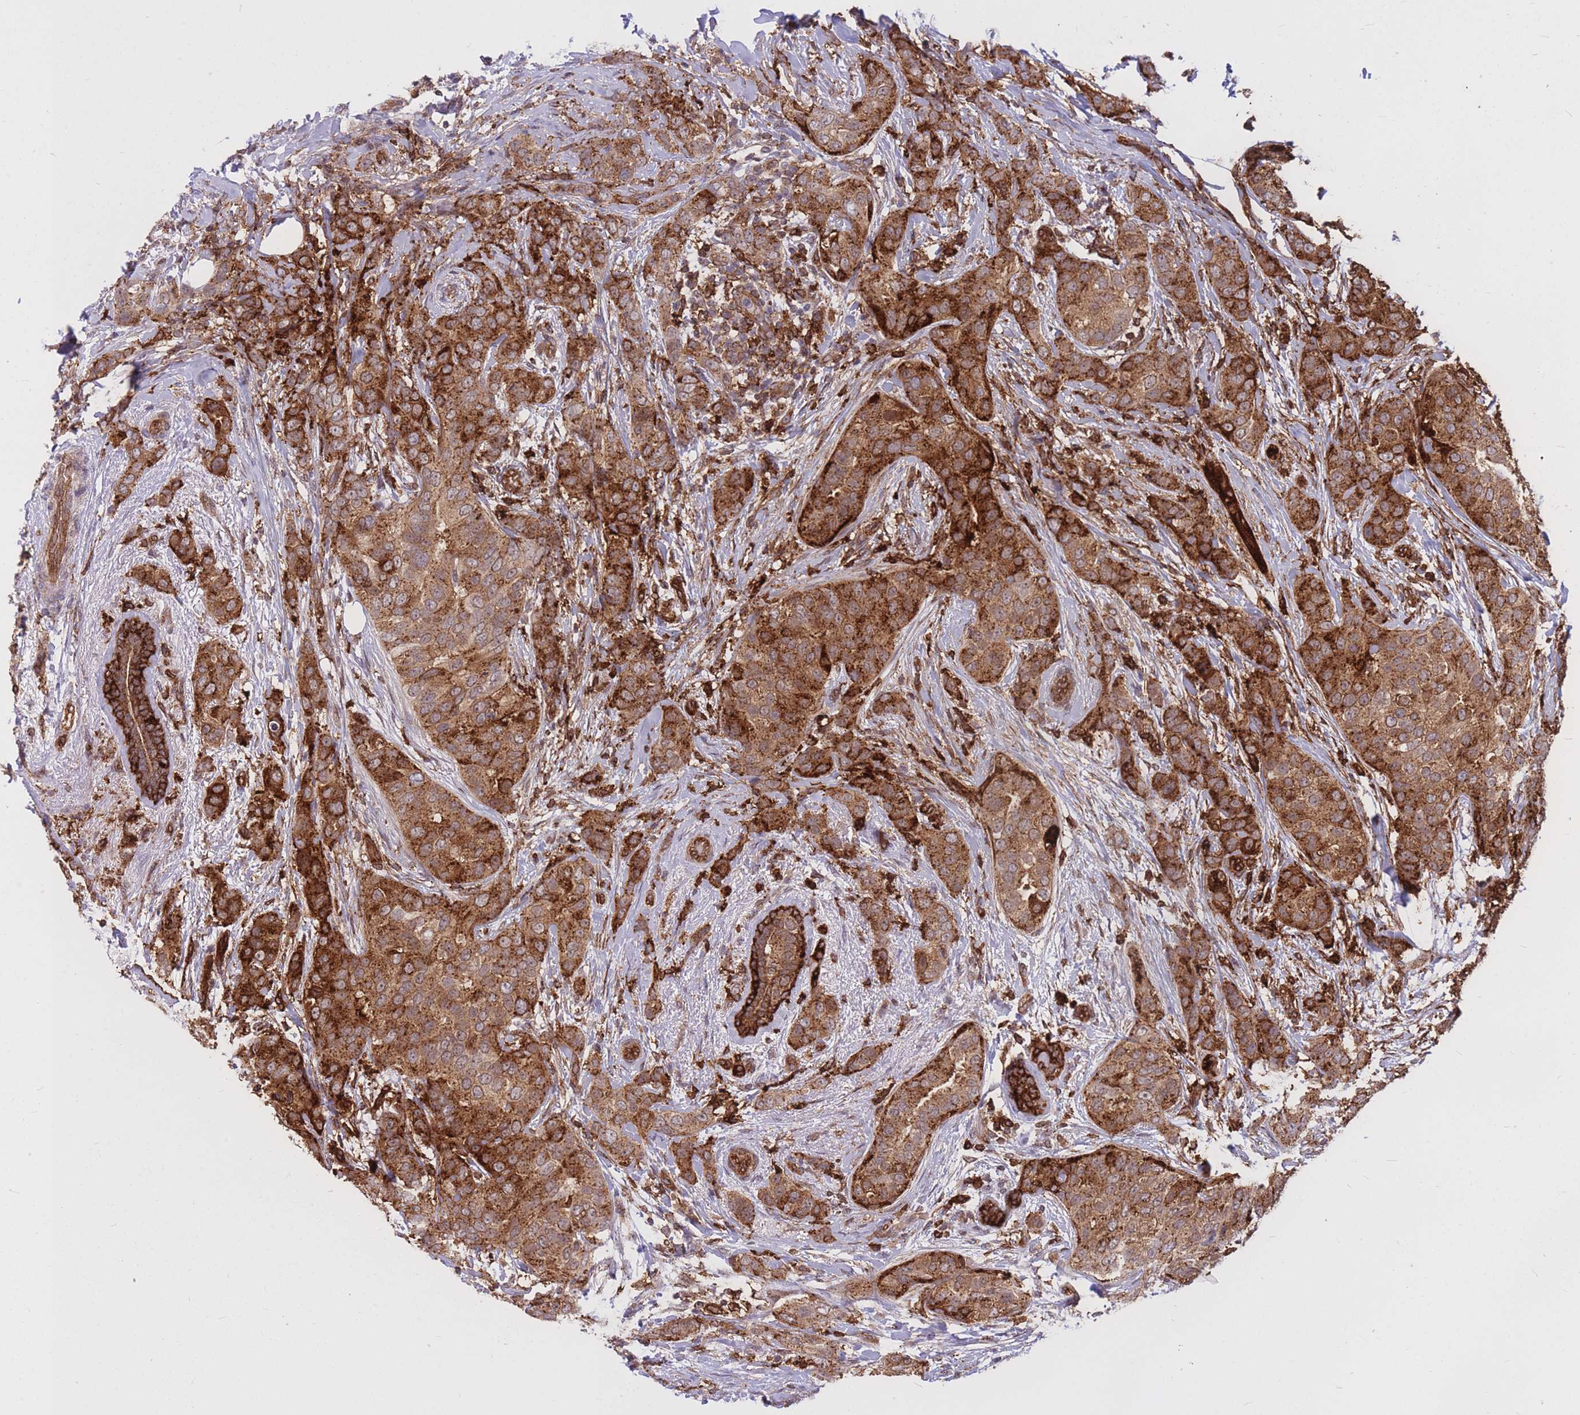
{"staining": {"intensity": "strong", "quantity": ">75%", "location": "cytoplasmic/membranous"}, "tissue": "breast cancer", "cell_type": "Tumor cells", "image_type": "cancer", "snomed": [{"axis": "morphology", "description": "Lobular carcinoma"}, {"axis": "topography", "description": "Breast"}], "caption": "There is high levels of strong cytoplasmic/membranous expression in tumor cells of breast cancer, as demonstrated by immunohistochemical staining (brown color).", "gene": "TCF20", "patient": {"sex": "female", "age": 51}}